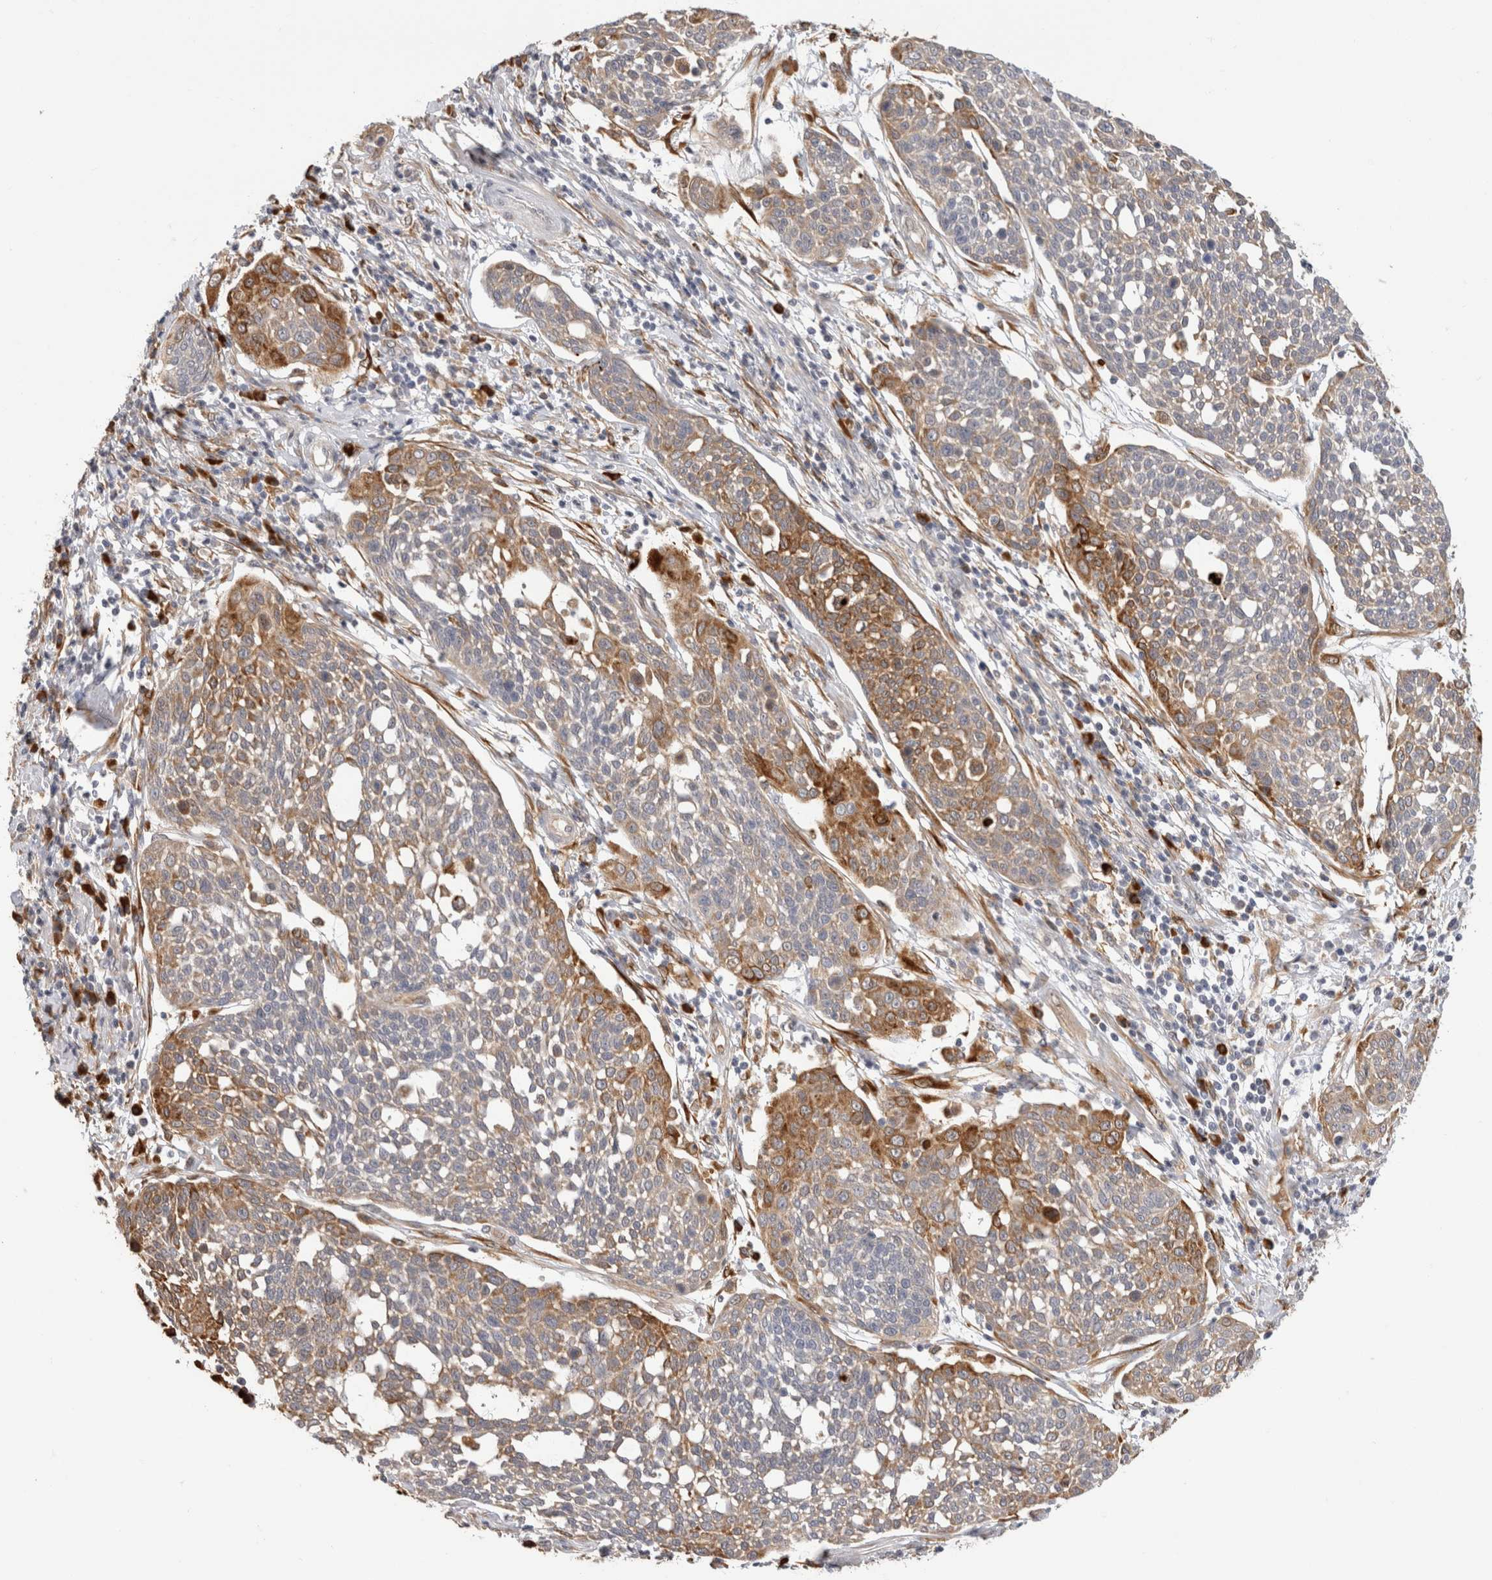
{"staining": {"intensity": "moderate", "quantity": "25%-75%", "location": "cytoplasmic/membranous"}, "tissue": "cervical cancer", "cell_type": "Tumor cells", "image_type": "cancer", "snomed": [{"axis": "morphology", "description": "Squamous cell carcinoma, NOS"}, {"axis": "topography", "description": "Cervix"}], "caption": "Immunohistochemical staining of squamous cell carcinoma (cervical) demonstrates moderate cytoplasmic/membranous protein staining in approximately 25%-75% of tumor cells.", "gene": "APOL2", "patient": {"sex": "female", "age": 34}}